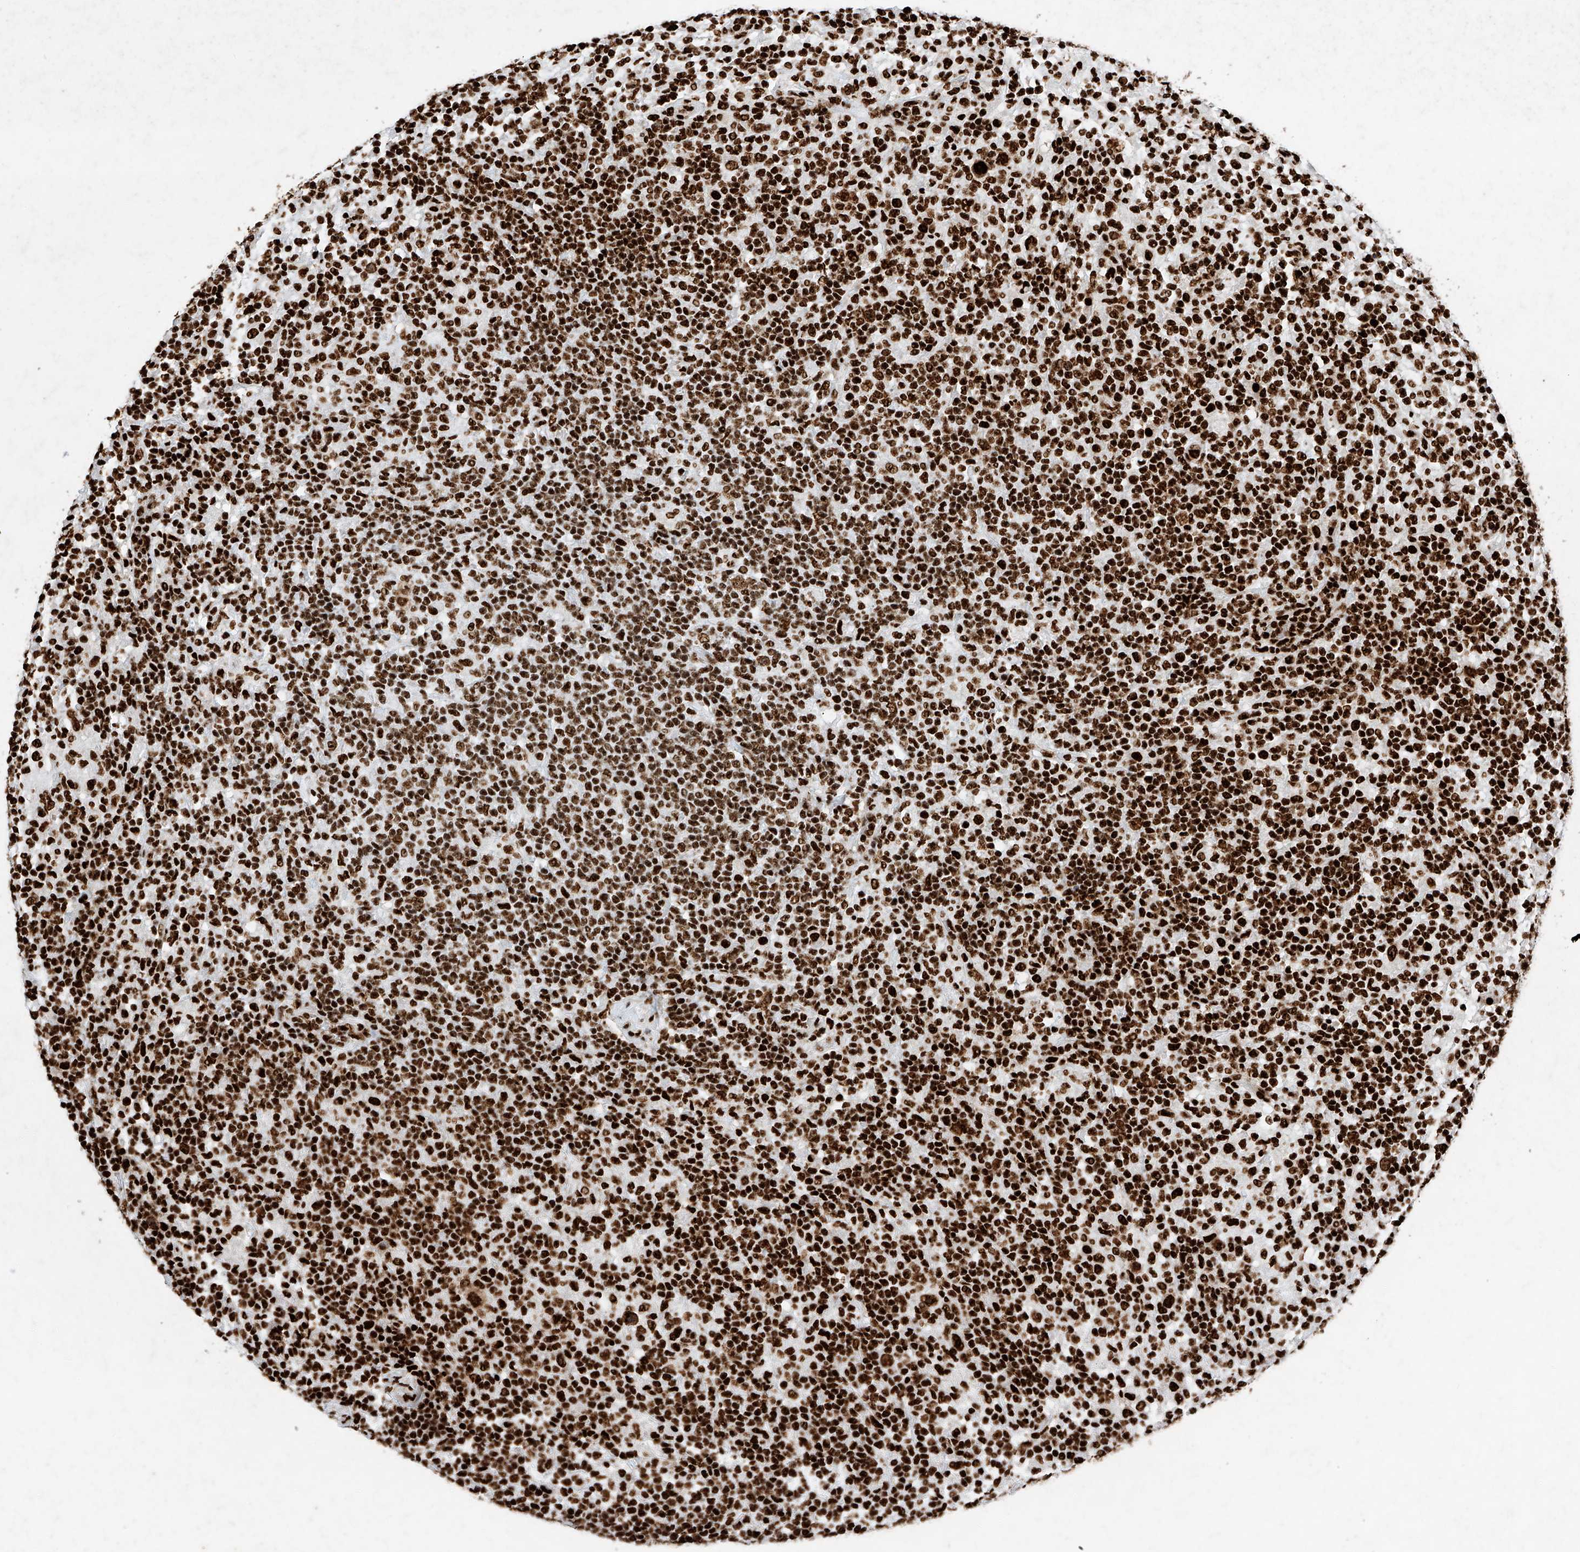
{"staining": {"intensity": "strong", "quantity": ">75%", "location": "nuclear"}, "tissue": "lymphoma", "cell_type": "Tumor cells", "image_type": "cancer", "snomed": [{"axis": "morphology", "description": "Hodgkin's disease, NOS"}, {"axis": "topography", "description": "Lymph node"}], "caption": "Immunohistochemical staining of human lymphoma displays high levels of strong nuclear positivity in about >75% of tumor cells.", "gene": "SRSF6", "patient": {"sex": "male", "age": 70}}